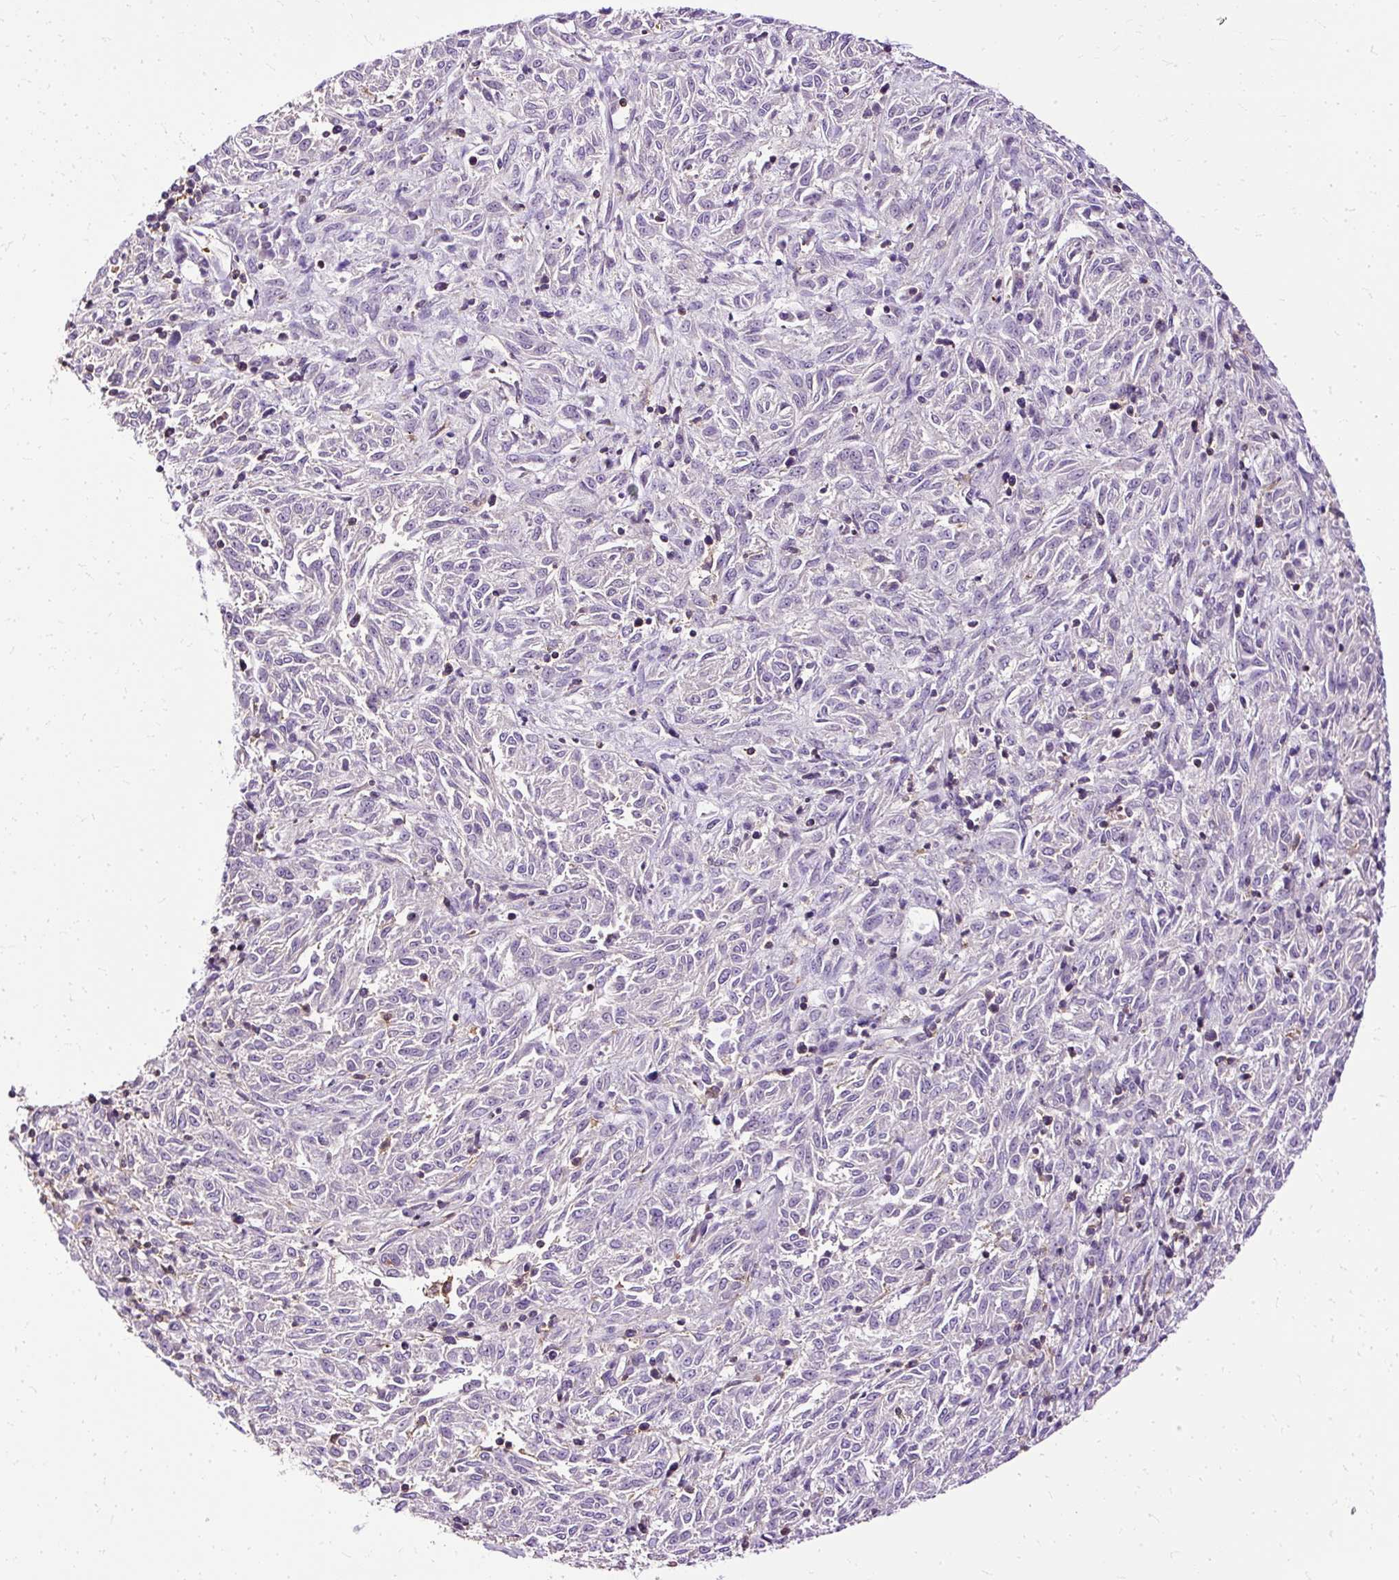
{"staining": {"intensity": "negative", "quantity": "none", "location": "none"}, "tissue": "melanoma", "cell_type": "Tumor cells", "image_type": "cancer", "snomed": [{"axis": "morphology", "description": "Malignant melanoma, NOS"}, {"axis": "topography", "description": "Skin"}], "caption": "IHC image of malignant melanoma stained for a protein (brown), which shows no expression in tumor cells.", "gene": "TWF2", "patient": {"sex": "female", "age": 72}}